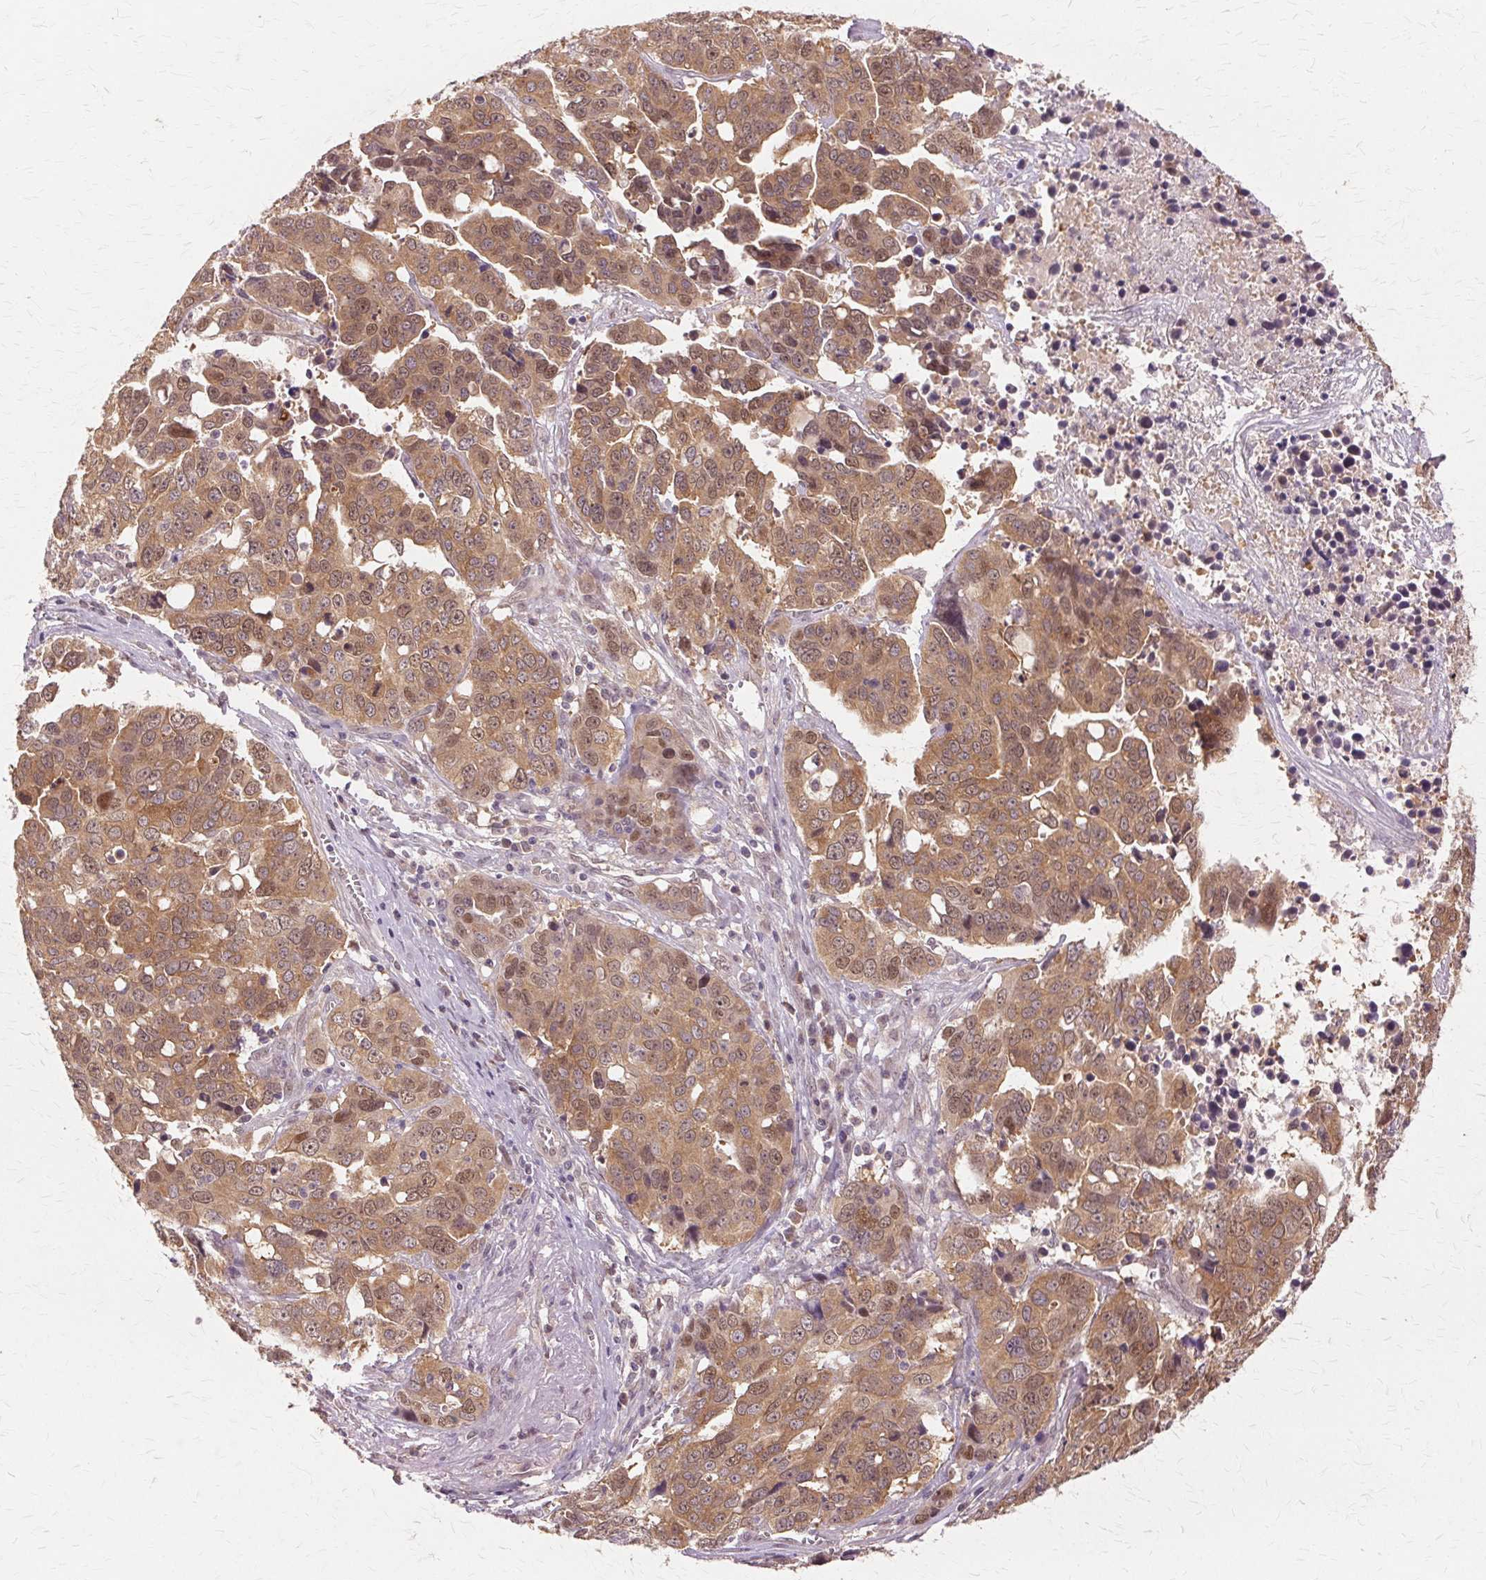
{"staining": {"intensity": "moderate", "quantity": ">75%", "location": "cytoplasmic/membranous,nuclear"}, "tissue": "ovarian cancer", "cell_type": "Tumor cells", "image_type": "cancer", "snomed": [{"axis": "morphology", "description": "Carcinoma, endometroid"}, {"axis": "topography", "description": "Ovary"}], "caption": "Ovarian cancer (endometroid carcinoma) stained with a brown dye exhibits moderate cytoplasmic/membranous and nuclear positive staining in approximately >75% of tumor cells.", "gene": "PRMT5", "patient": {"sex": "female", "age": 78}}